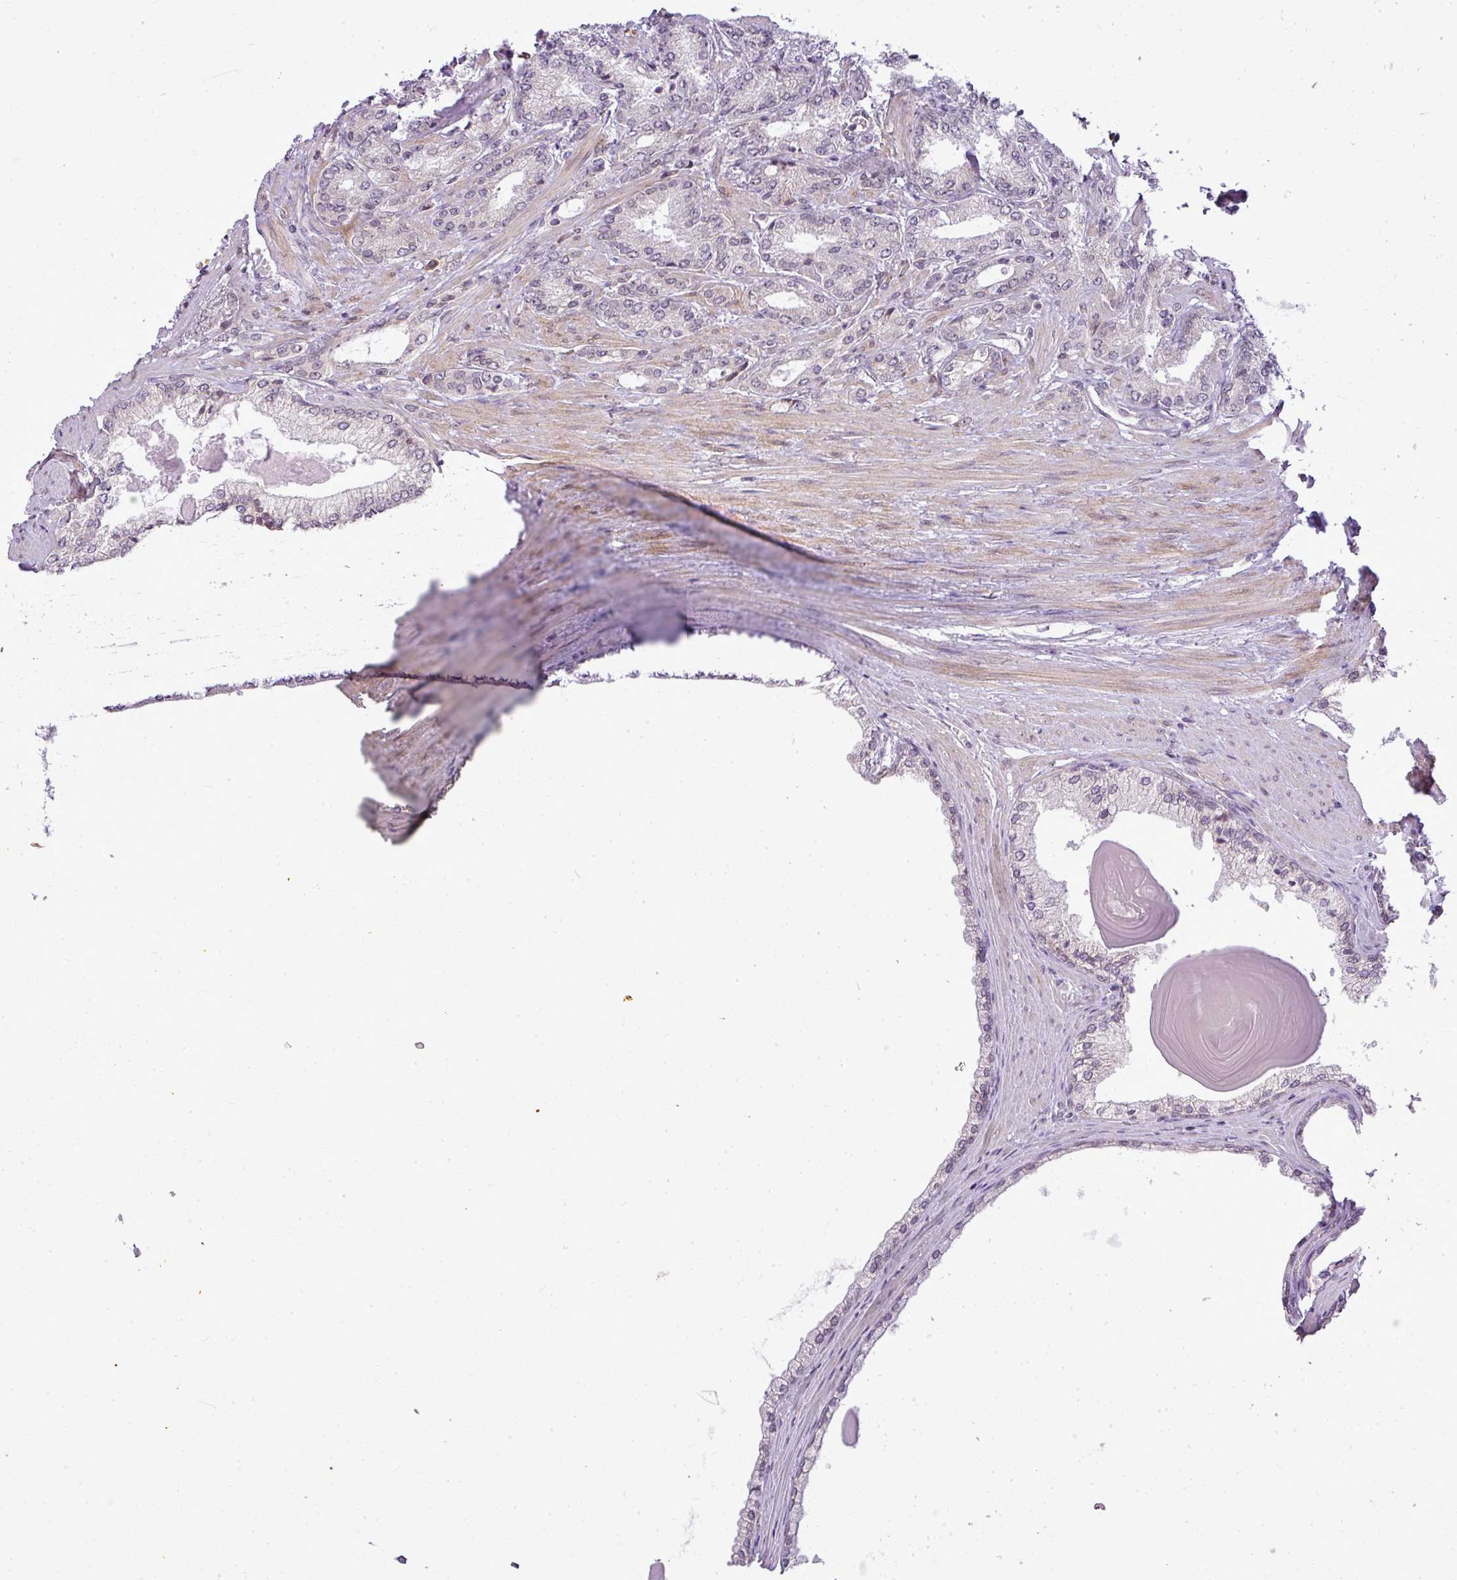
{"staining": {"intensity": "negative", "quantity": "none", "location": "none"}, "tissue": "prostate cancer", "cell_type": "Tumor cells", "image_type": "cancer", "snomed": [{"axis": "morphology", "description": "Adenocarcinoma, High grade"}, {"axis": "topography", "description": "Prostate"}], "caption": "High-grade adenocarcinoma (prostate) was stained to show a protein in brown. There is no significant staining in tumor cells.", "gene": "COX18", "patient": {"sex": "male", "age": 66}}